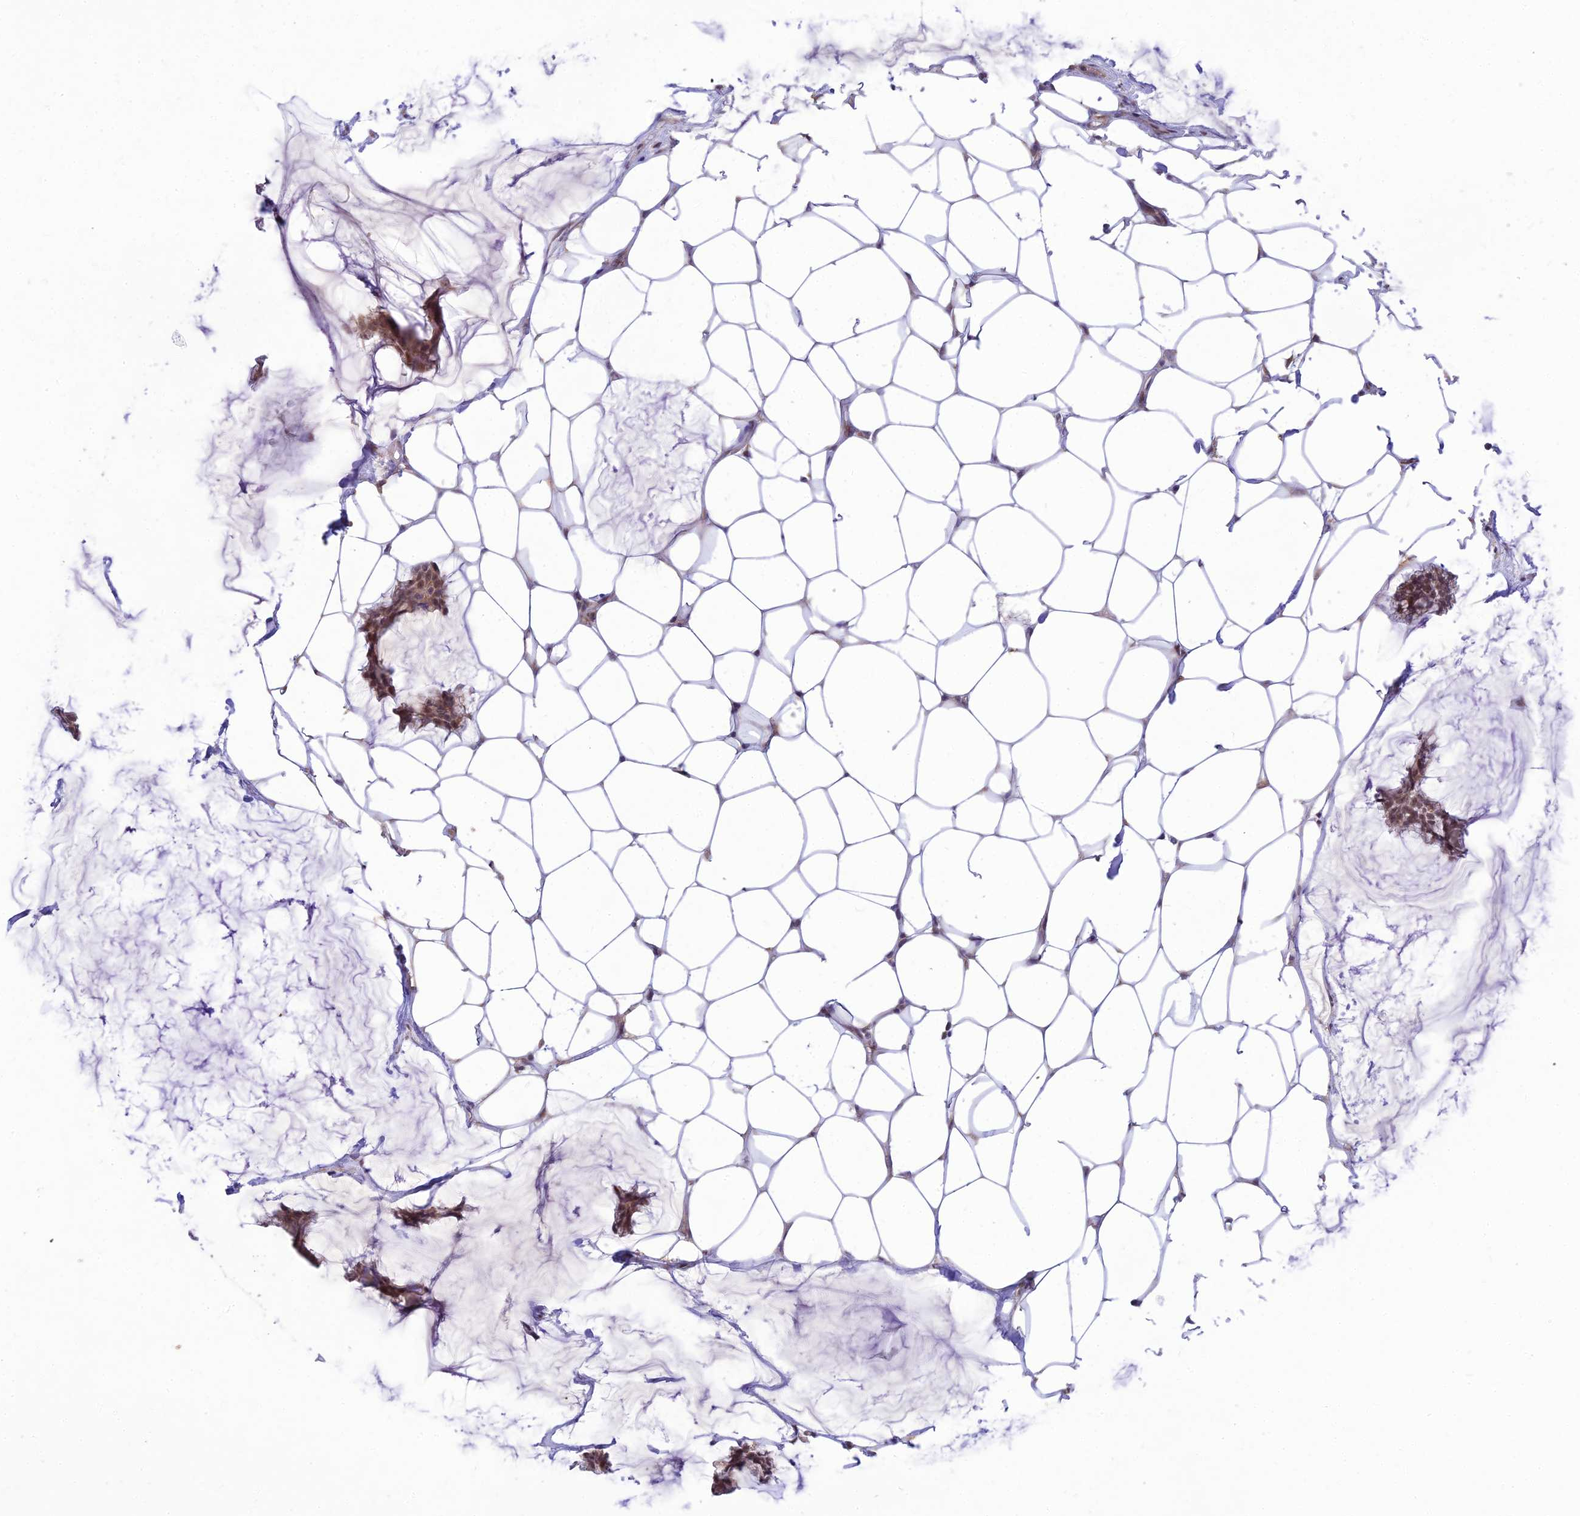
{"staining": {"intensity": "weak", "quantity": ">75%", "location": "cytoplasmic/membranous,nuclear"}, "tissue": "breast cancer", "cell_type": "Tumor cells", "image_type": "cancer", "snomed": [{"axis": "morphology", "description": "Duct carcinoma"}, {"axis": "topography", "description": "Breast"}], "caption": "A high-resolution histopathology image shows immunohistochemistry (IHC) staining of invasive ductal carcinoma (breast), which reveals weak cytoplasmic/membranous and nuclear expression in approximately >75% of tumor cells.", "gene": "MICOS13", "patient": {"sex": "female", "age": 93}}